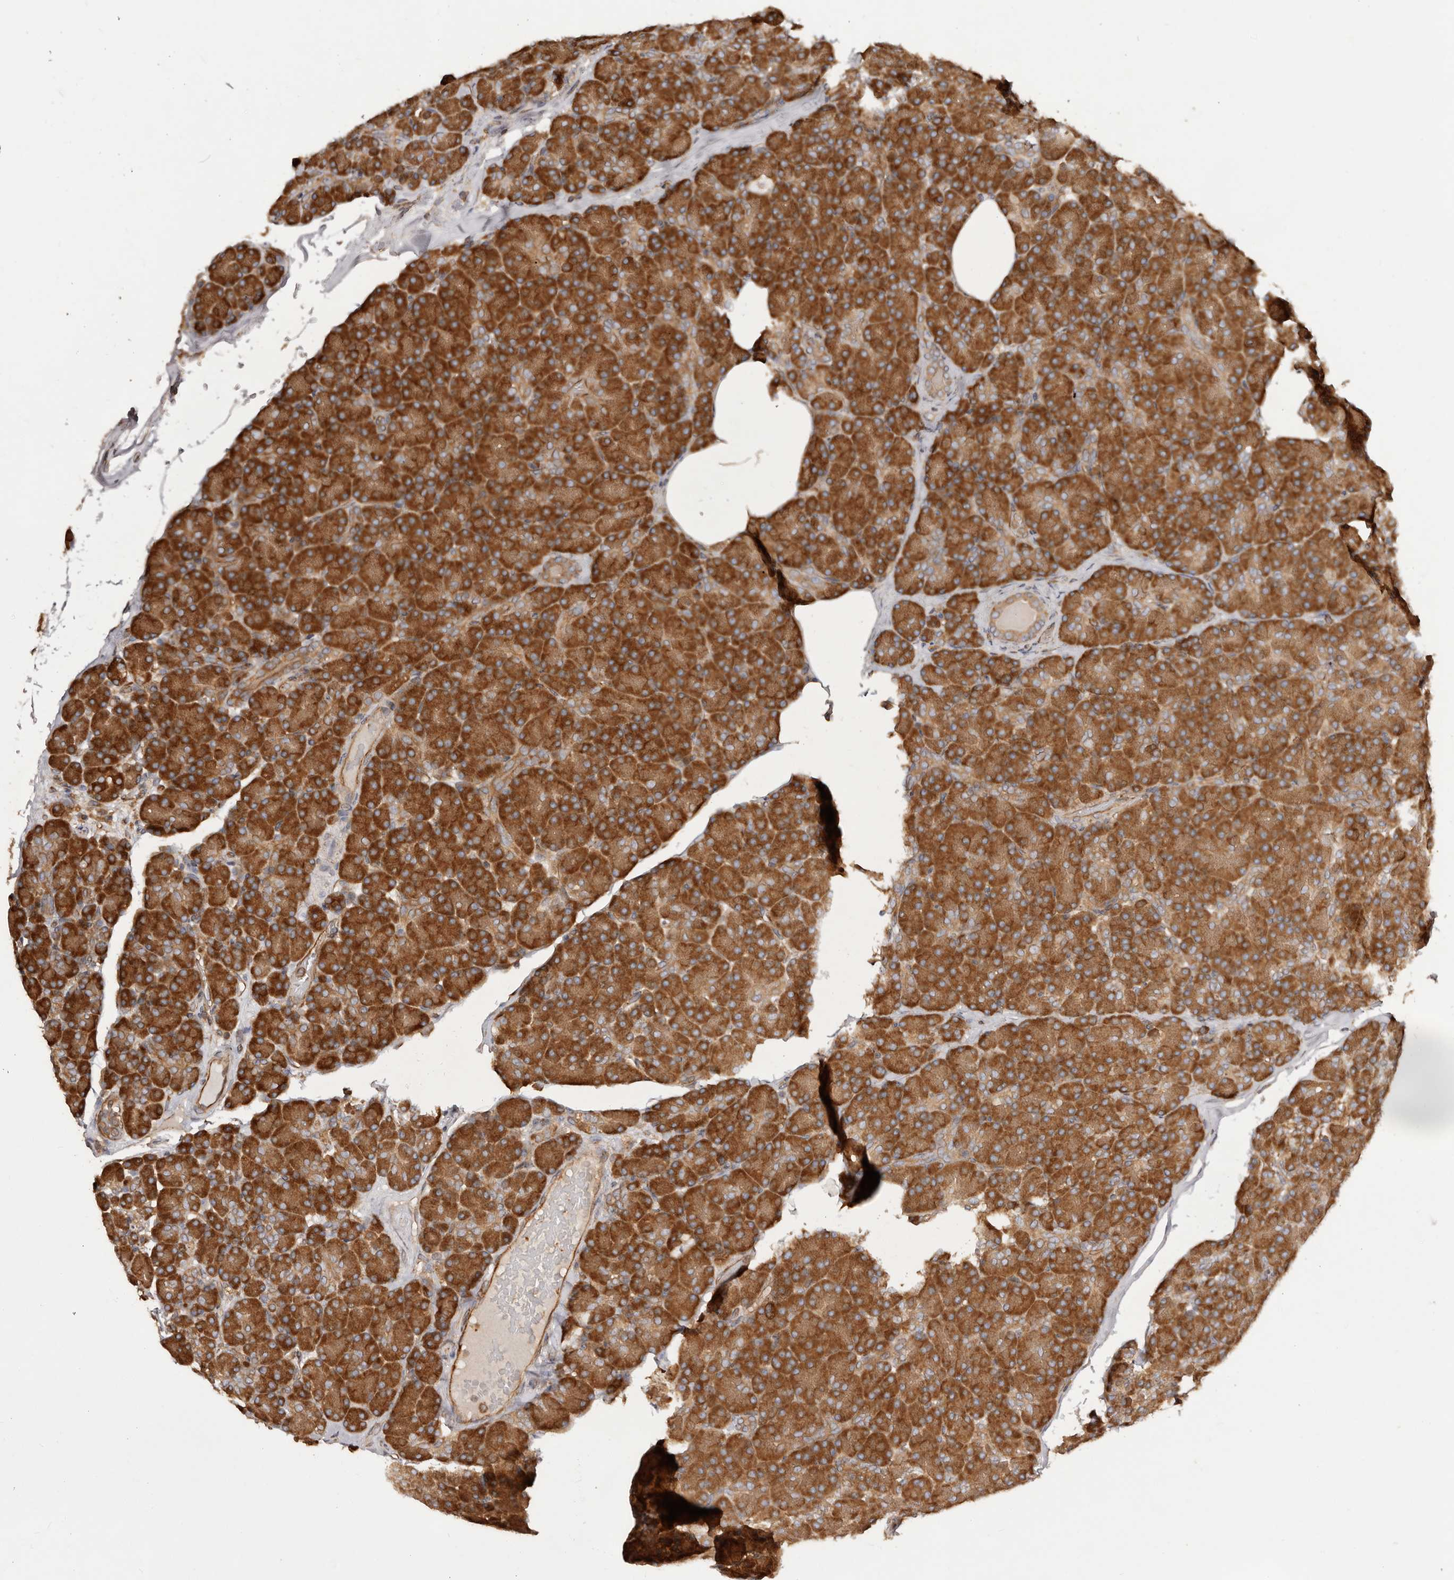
{"staining": {"intensity": "strong", "quantity": ">75%", "location": "cytoplasmic/membranous"}, "tissue": "pancreas", "cell_type": "Exocrine glandular cells", "image_type": "normal", "snomed": [{"axis": "morphology", "description": "Normal tissue, NOS"}, {"axis": "topography", "description": "Pancreas"}], "caption": "Human pancreas stained with a brown dye displays strong cytoplasmic/membranous positive expression in approximately >75% of exocrine glandular cells.", "gene": "RPS6", "patient": {"sex": "female", "age": 43}}